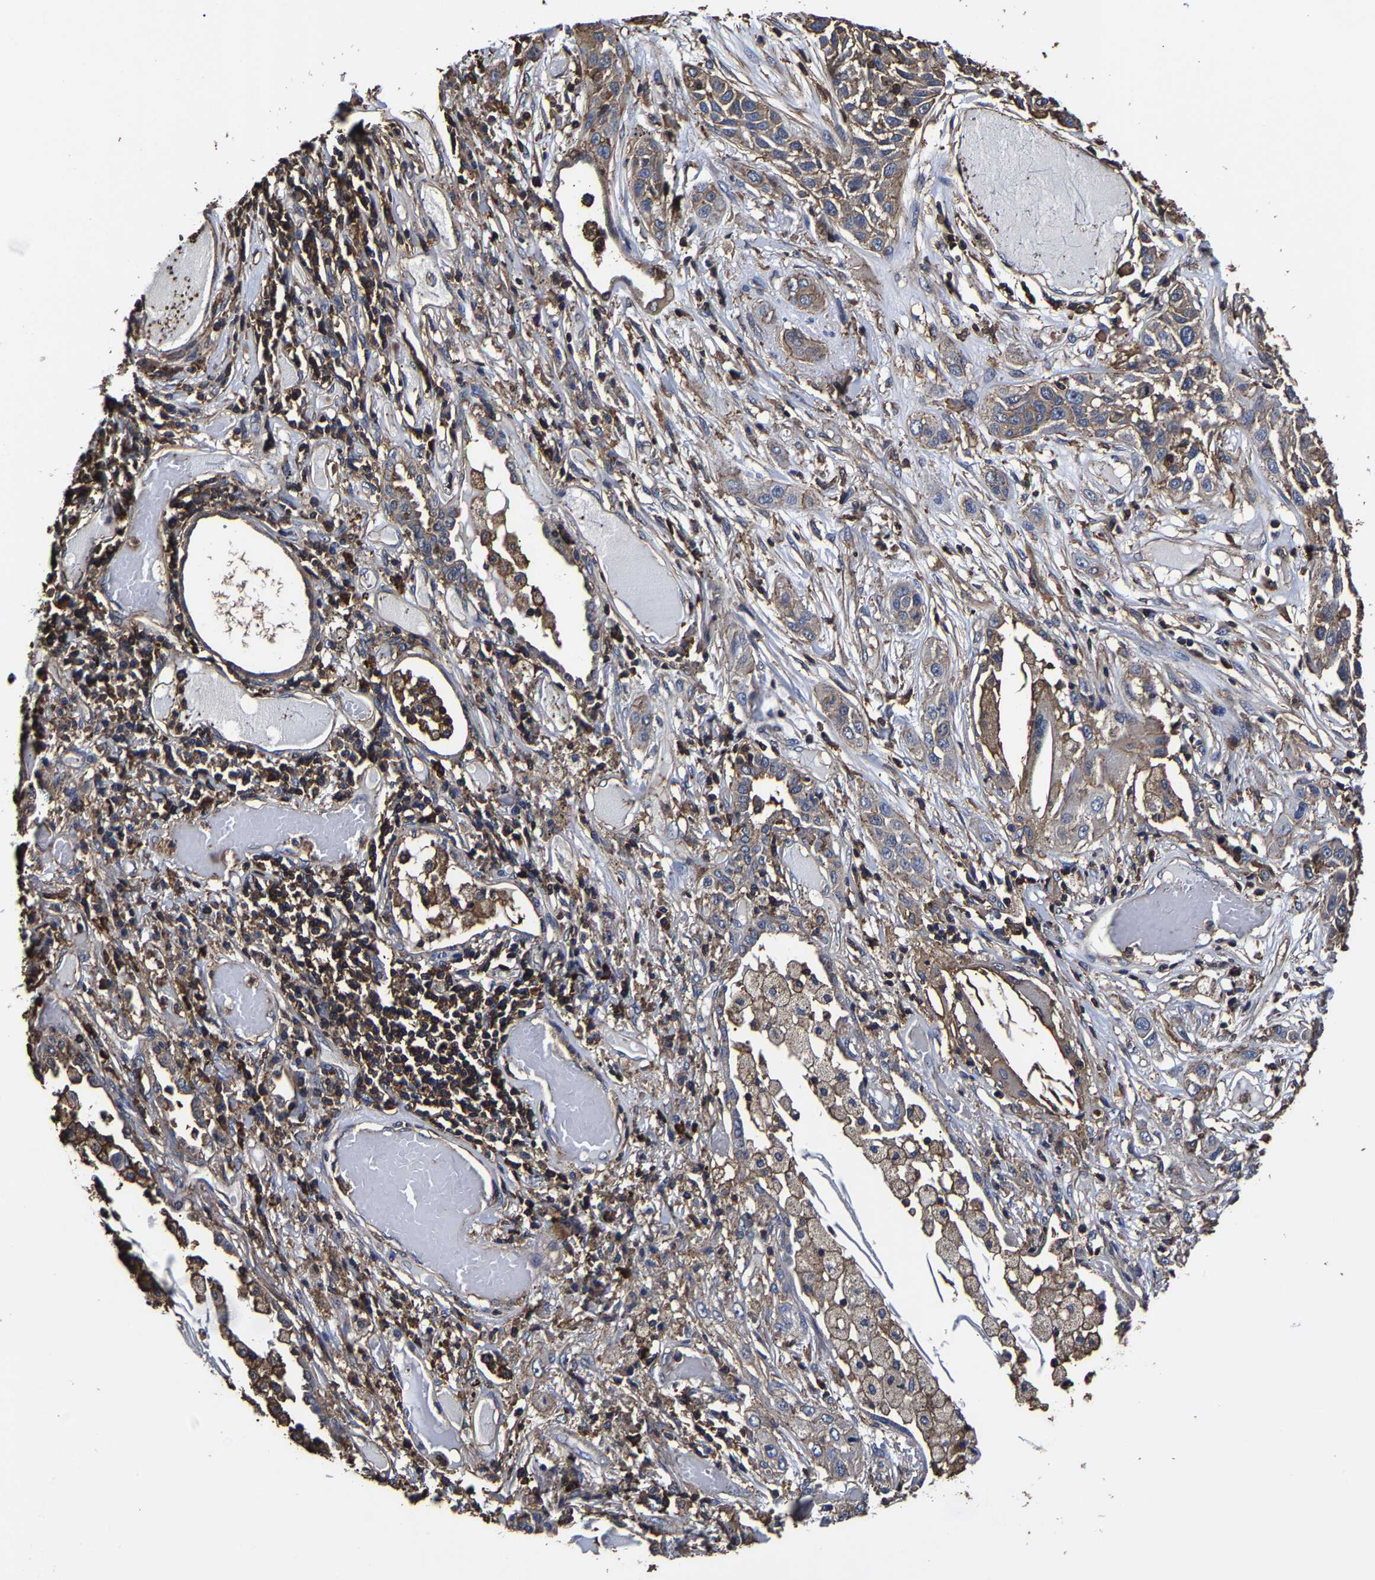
{"staining": {"intensity": "weak", "quantity": ">75%", "location": "cytoplasmic/membranous"}, "tissue": "lung cancer", "cell_type": "Tumor cells", "image_type": "cancer", "snomed": [{"axis": "morphology", "description": "Squamous cell carcinoma, NOS"}, {"axis": "topography", "description": "Lung"}], "caption": "IHC staining of lung cancer (squamous cell carcinoma), which shows low levels of weak cytoplasmic/membranous staining in about >75% of tumor cells indicating weak cytoplasmic/membranous protein staining. The staining was performed using DAB (3,3'-diaminobenzidine) (brown) for protein detection and nuclei were counterstained in hematoxylin (blue).", "gene": "SSH3", "patient": {"sex": "male", "age": 71}}